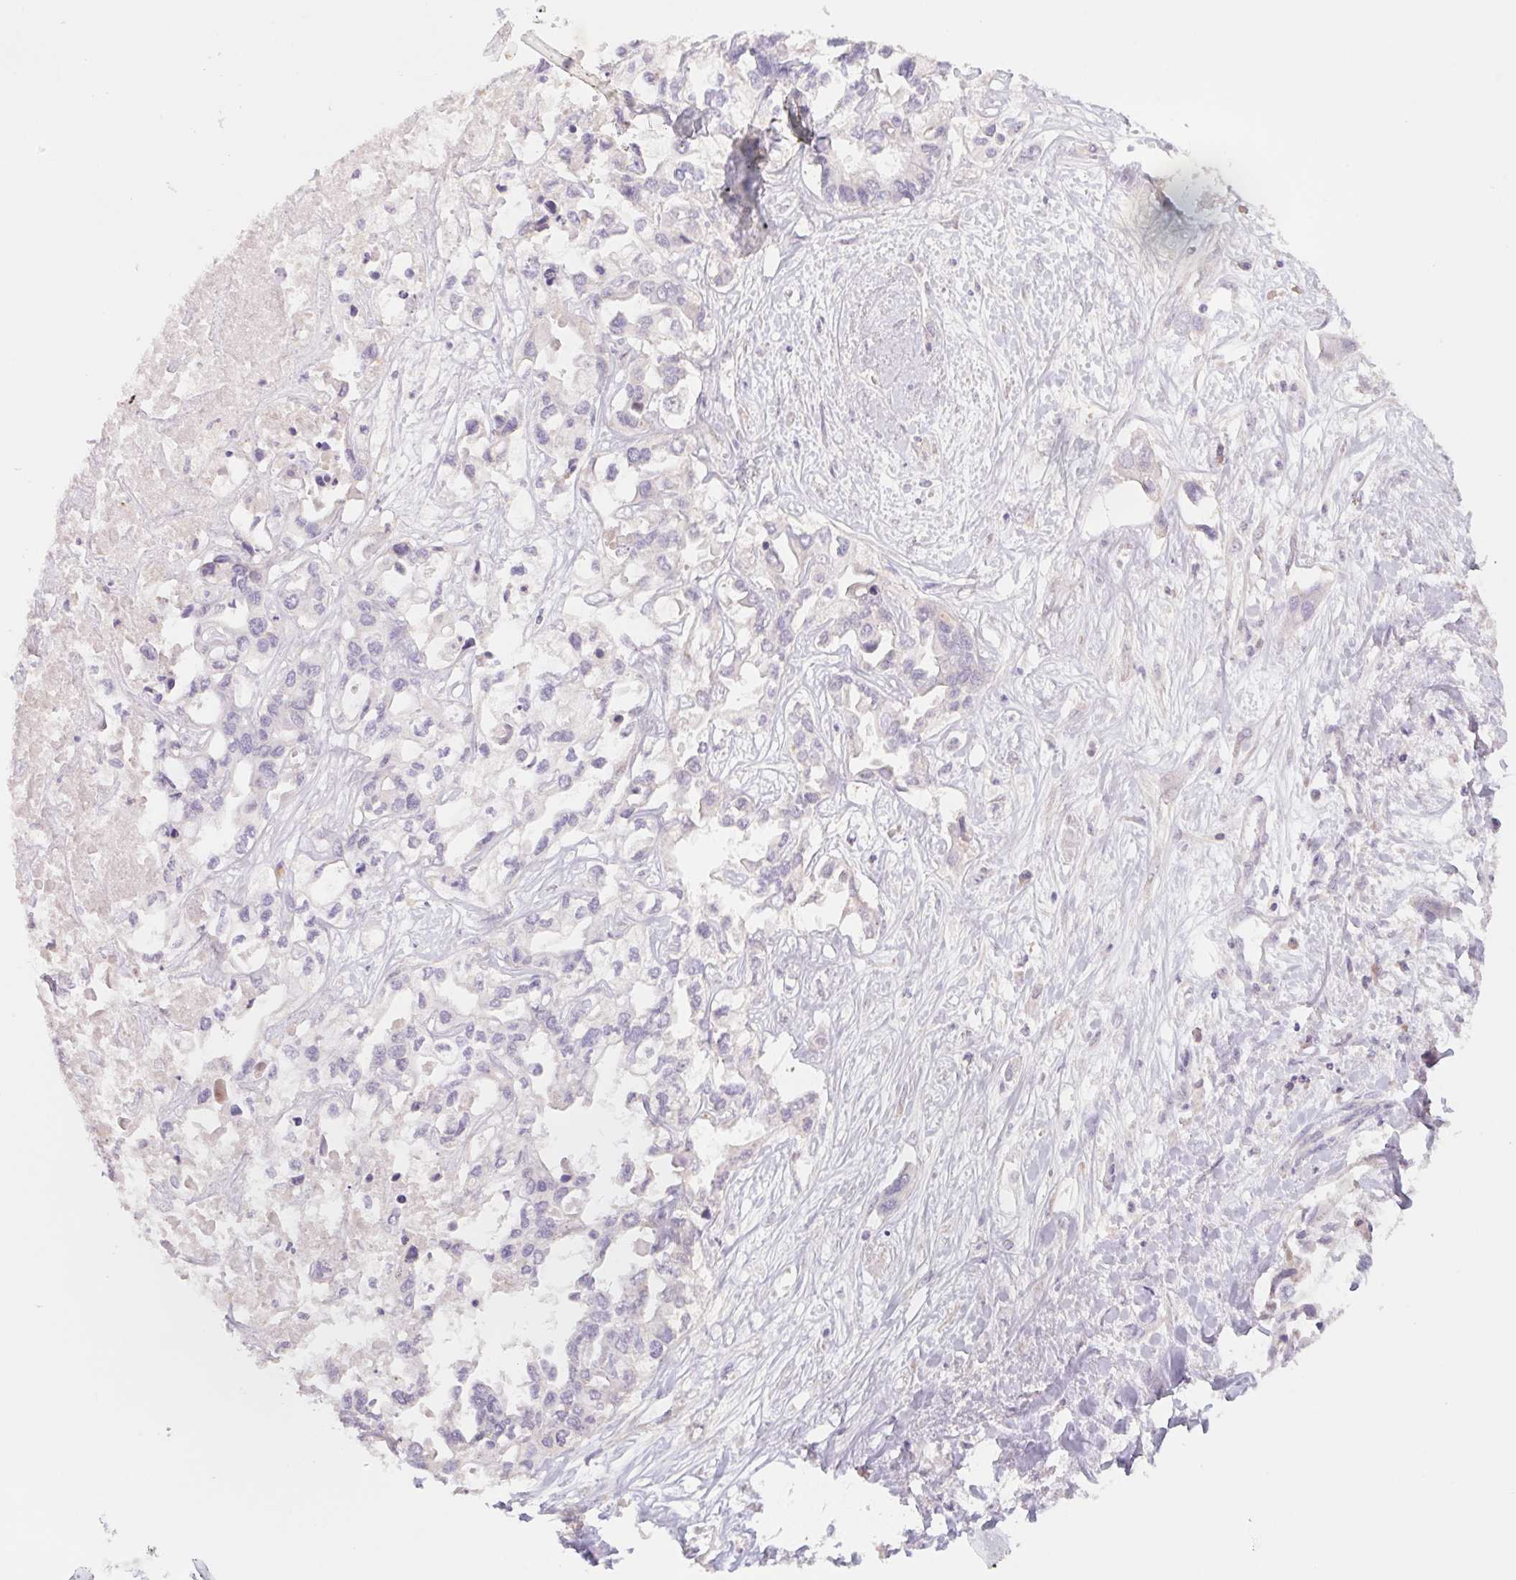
{"staining": {"intensity": "negative", "quantity": "none", "location": "none"}, "tissue": "liver cancer", "cell_type": "Tumor cells", "image_type": "cancer", "snomed": [{"axis": "morphology", "description": "Cholangiocarcinoma"}, {"axis": "topography", "description": "Liver"}], "caption": "Image shows no significant protein positivity in tumor cells of cholangiocarcinoma (liver). The staining is performed using DAB brown chromogen with nuclei counter-stained in using hematoxylin.", "gene": "PNMA8B", "patient": {"sex": "female", "age": 64}}